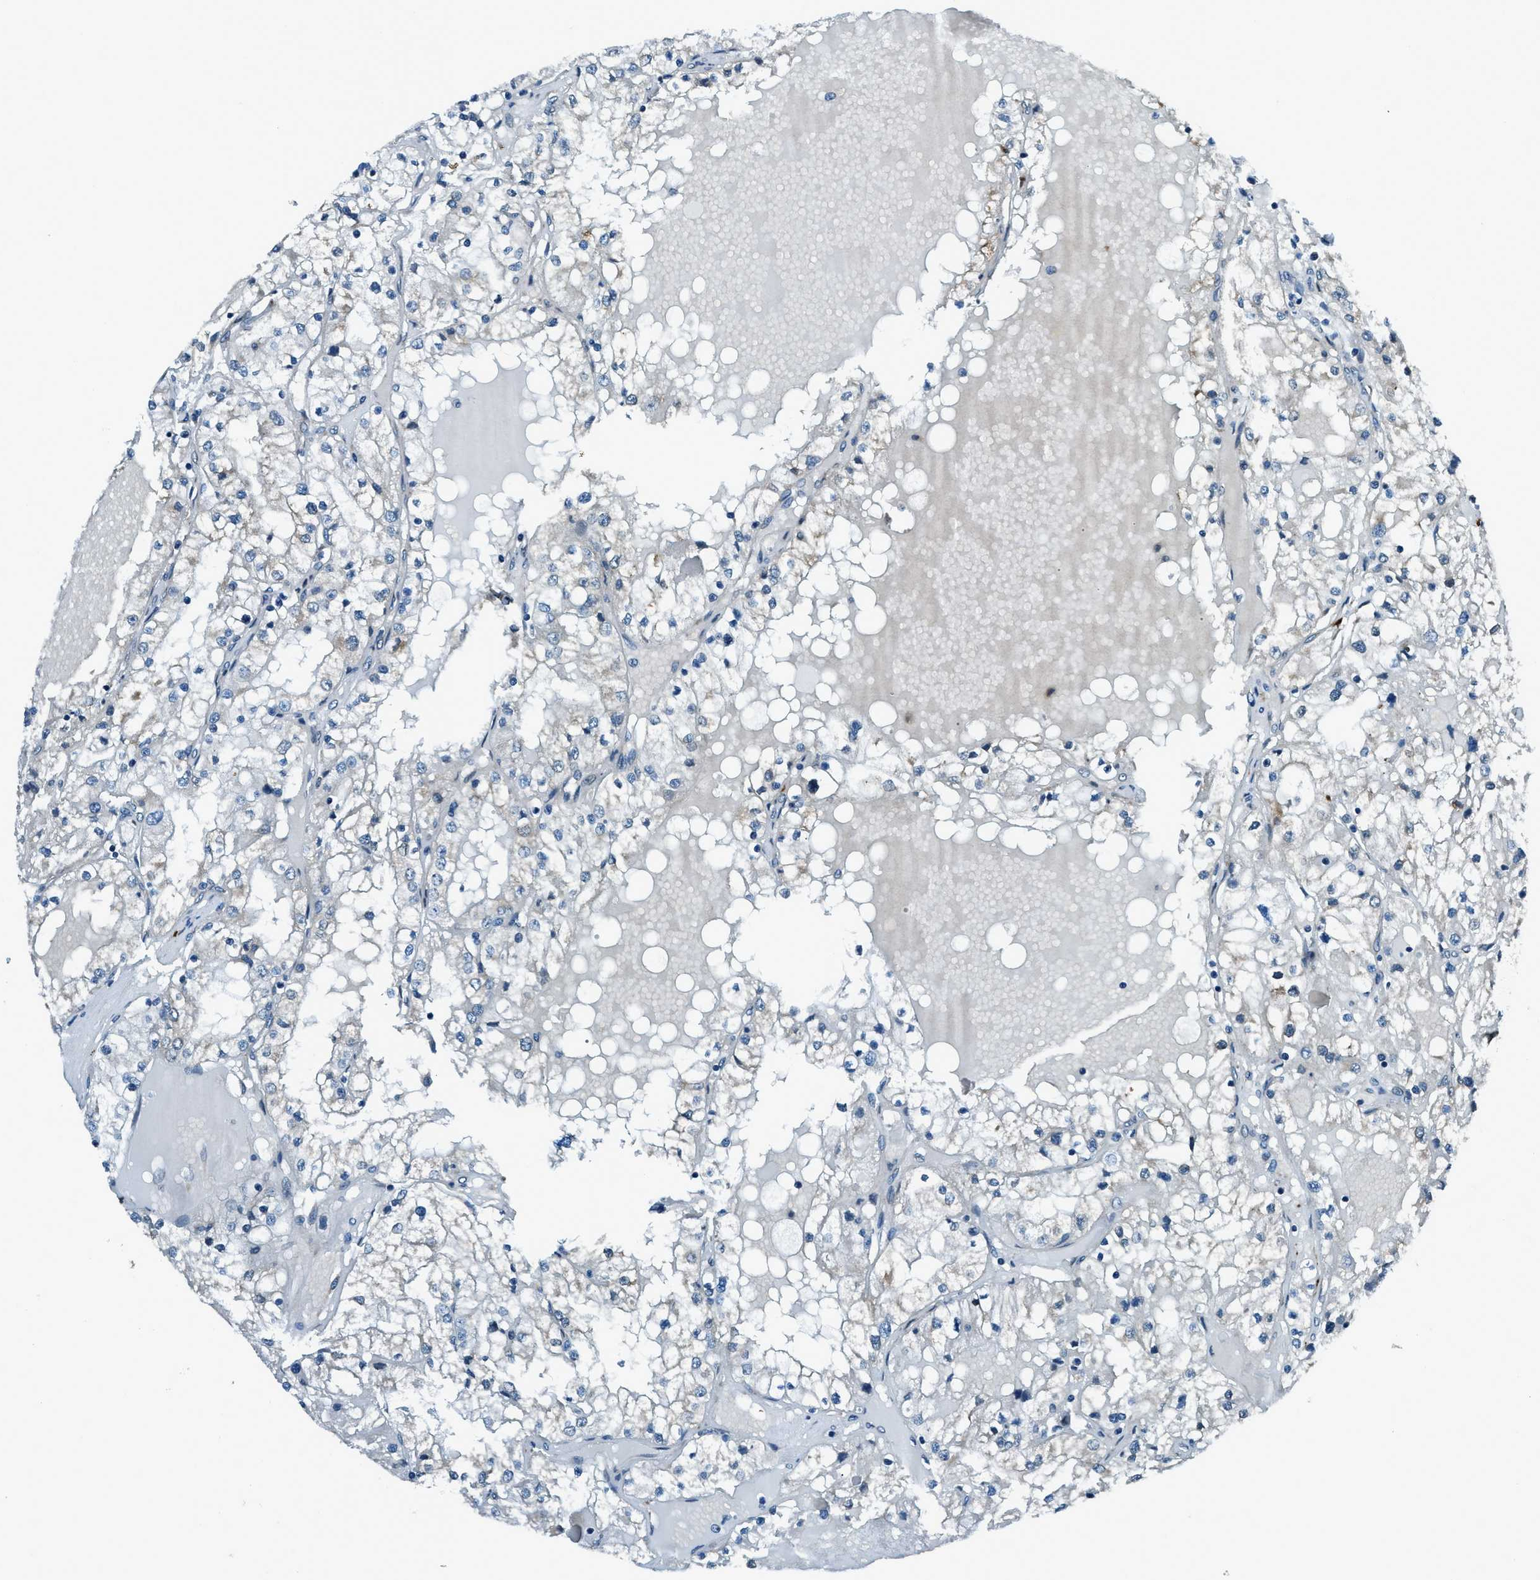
{"staining": {"intensity": "negative", "quantity": "none", "location": "none"}, "tissue": "renal cancer", "cell_type": "Tumor cells", "image_type": "cancer", "snomed": [{"axis": "morphology", "description": "Adenocarcinoma, NOS"}, {"axis": "topography", "description": "Kidney"}], "caption": "An immunohistochemistry image of renal adenocarcinoma is shown. There is no staining in tumor cells of renal adenocarcinoma.", "gene": "GINM1", "patient": {"sex": "male", "age": 68}}